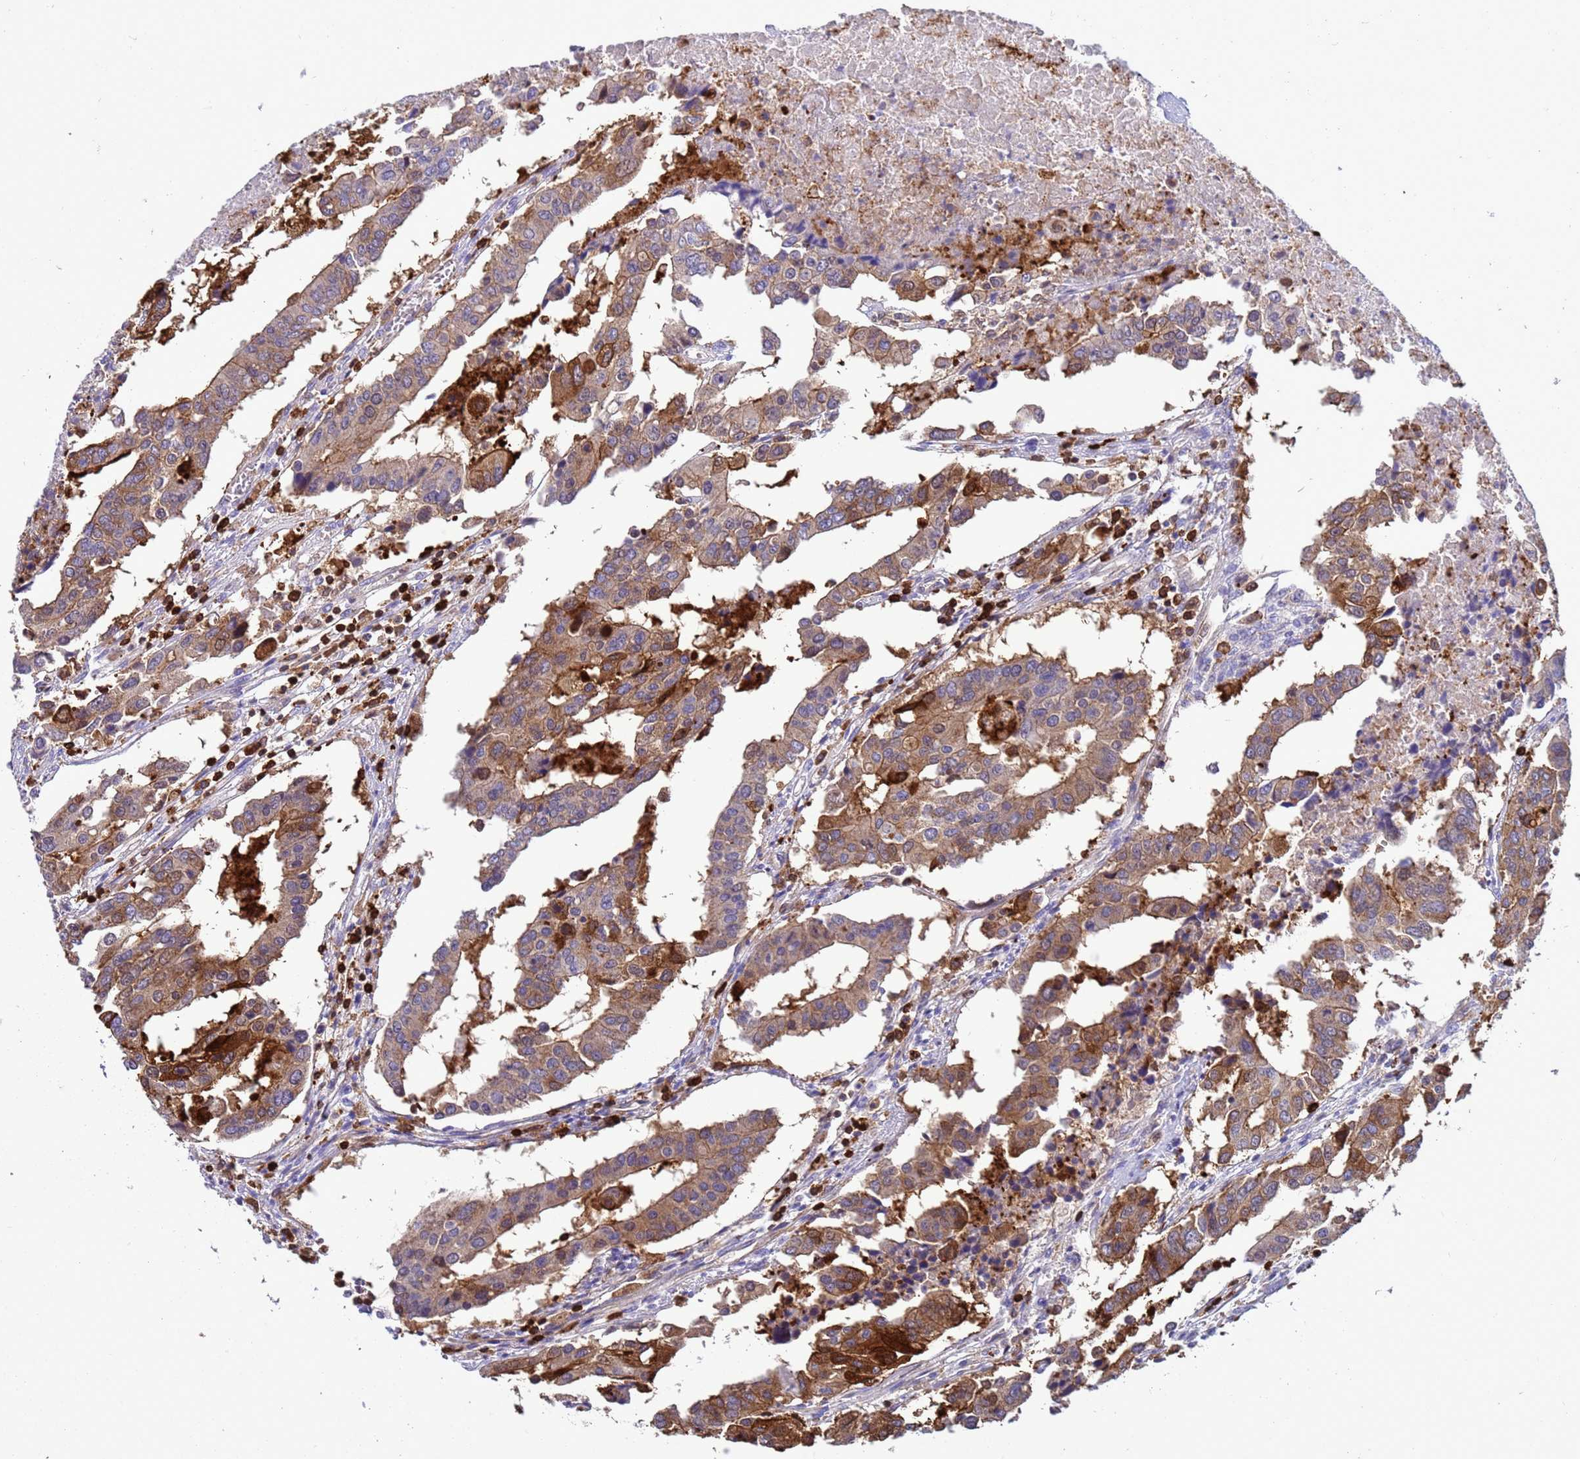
{"staining": {"intensity": "strong", "quantity": "25%-75%", "location": "cytoplasmic/membranous"}, "tissue": "colorectal cancer", "cell_type": "Tumor cells", "image_type": "cancer", "snomed": [{"axis": "morphology", "description": "Adenocarcinoma, NOS"}, {"axis": "topography", "description": "Colon"}], "caption": "Brown immunohistochemical staining in human colorectal cancer displays strong cytoplasmic/membranous expression in approximately 25%-75% of tumor cells.", "gene": "EZR", "patient": {"sex": "male", "age": 77}}